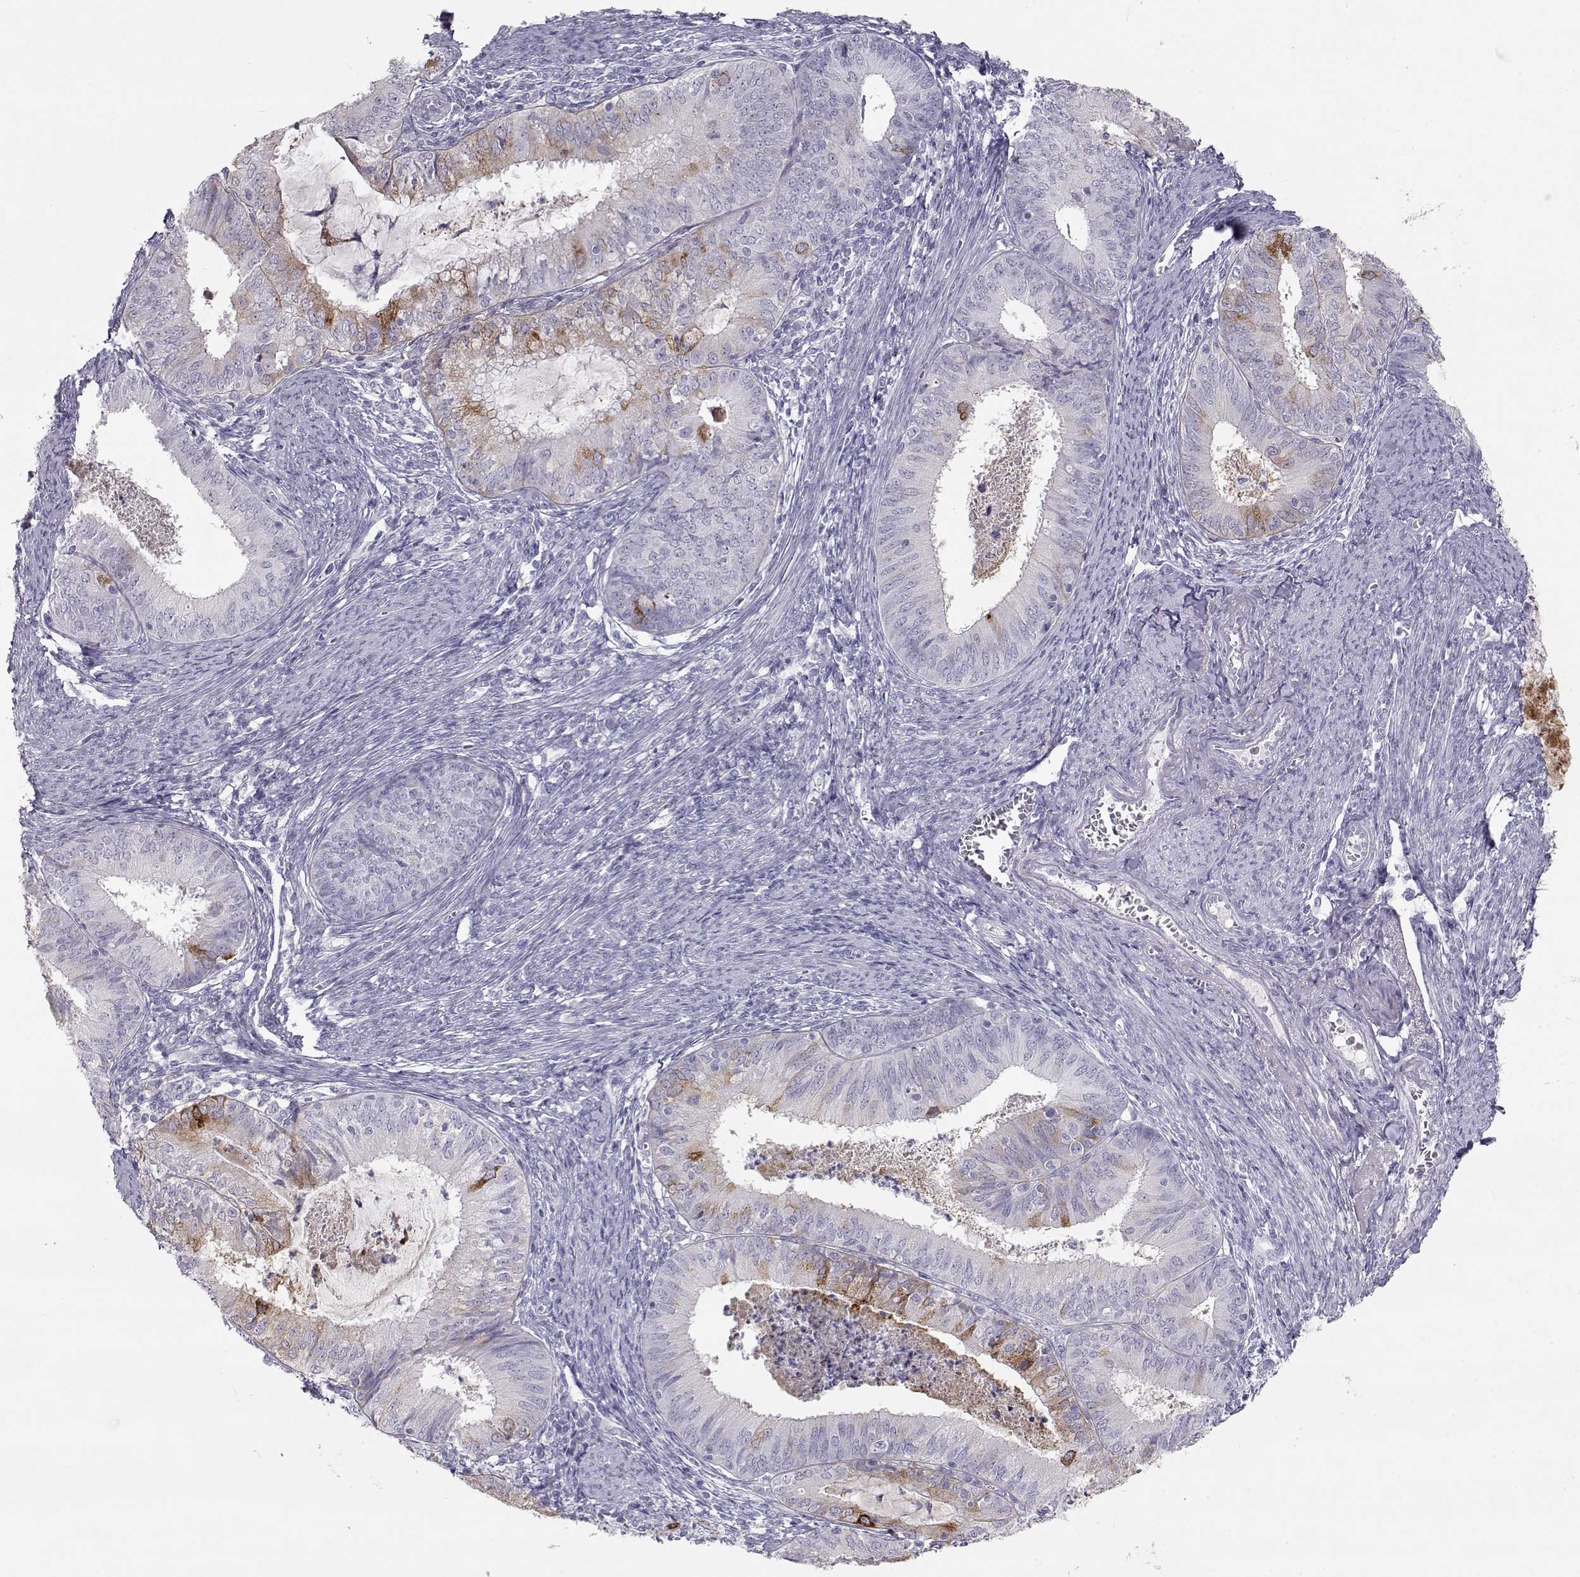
{"staining": {"intensity": "strong", "quantity": "<25%", "location": "cytoplasmic/membranous"}, "tissue": "endometrial cancer", "cell_type": "Tumor cells", "image_type": "cancer", "snomed": [{"axis": "morphology", "description": "Adenocarcinoma, NOS"}, {"axis": "topography", "description": "Endometrium"}], "caption": "IHC staining of endometrial cancer (adenocarcinoma), which demonstrates medium levels of strong cytoplasmic/membranous expression in about <25% of tumor cells indicating strong cytoplasmic/membranous protein expression. The staining was performed using DAB (3,3'-diaminobenzidine) (brown) for protein detection and nuclei were counterstained in hematoxylin (blue).", "gene": "LAMB3", "patient": {"sex": "female", "age": 57}}